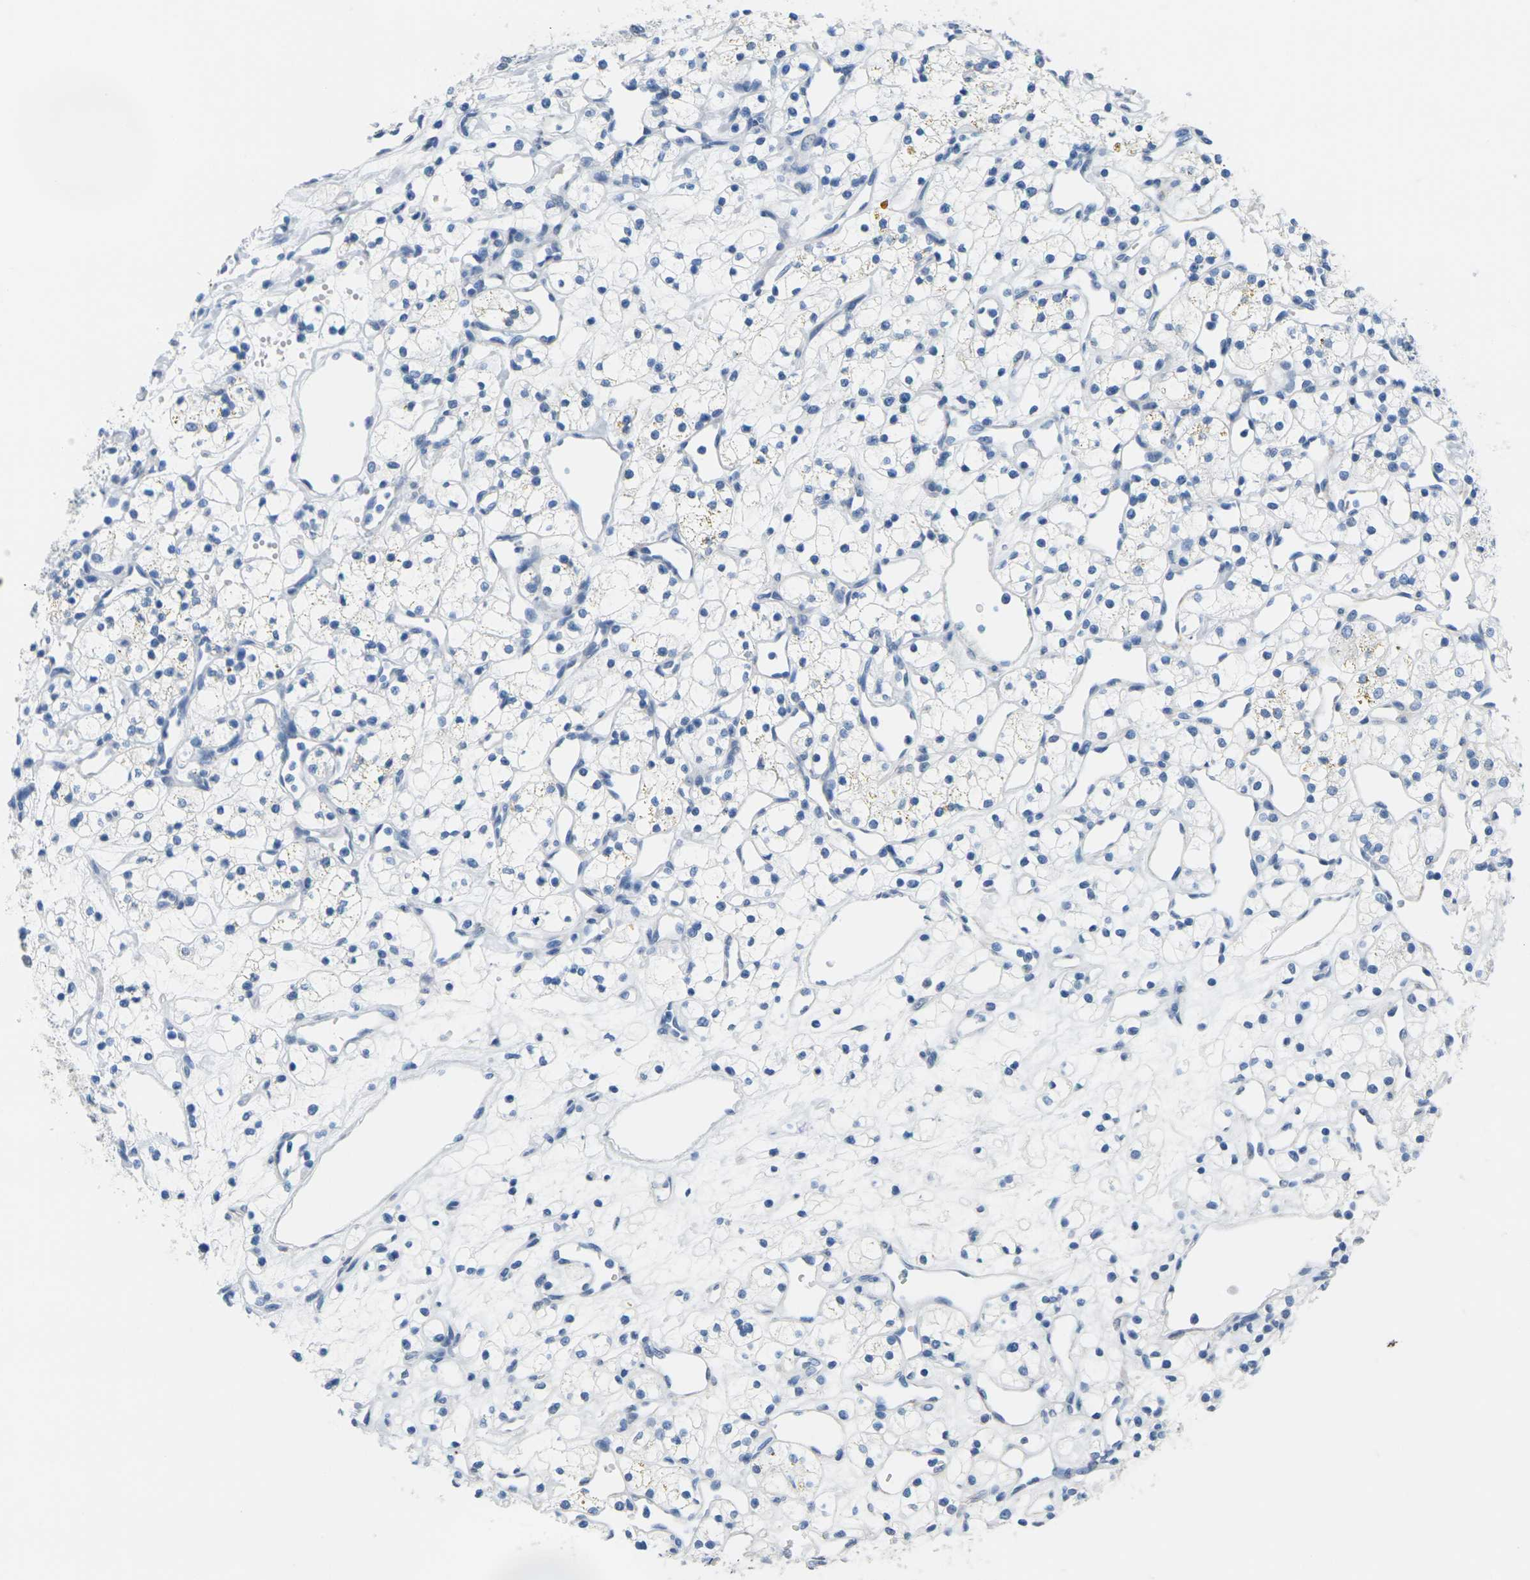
{"staining": {"intensity": "negative", "quantity": "none", "location": "none"}, "tissue": "renal cancer", "cell_type": "Tumor cells", "image_type": "cancer", "snomed": [{"axis": "morphology", "description": "Adenocarcinoma, NOS"}, {"axis": "topography", "description": "Kidney"}], "caption": "The image shows no significant positivity in tumor cells of adenocarcinoma (renal). (Immunohistochemistry (ihc), brightfield microscopy, high magnification).", "gene": "CTAG1A", "patient": {"sex": "female", "age": 60}}